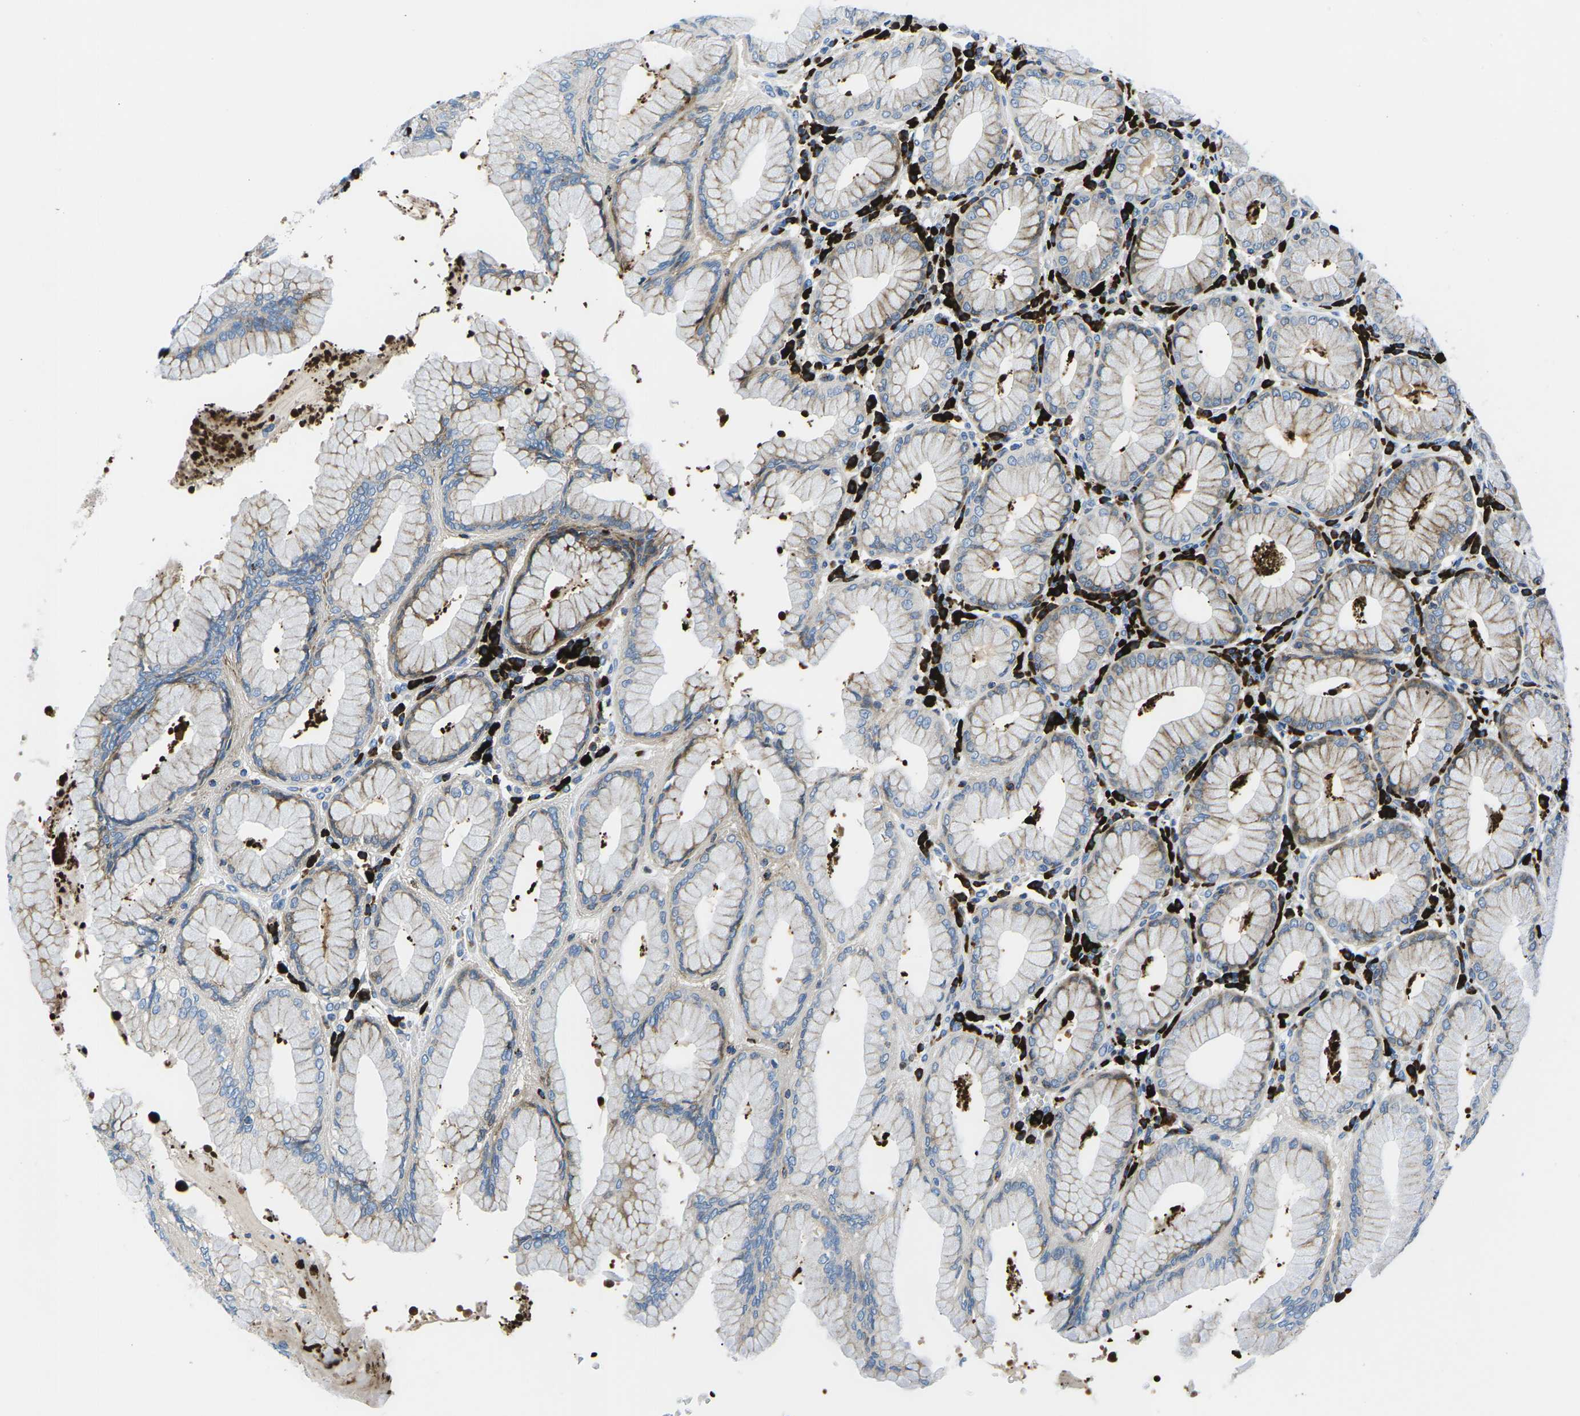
{"staining": {"intensity": "moderate", "quantity": ">75%", "location": "cytoplasmic/membranous"}, "tissue": "stomach", "cell_type": "Glandular cells", "image_type": "normal", "snomed": [{"axis": "morphology", "description": "Normal tissue, NOS"}, {"axis": "topography", "description": "Stomach"}, {"axis": "topography", "description": "Stomach, lower"}], "caption": "Stomach stained with IHC demonstrates moderate cytoplasmic/membranous expression in about >75% of glandular cells. The staining is performed using DAB brown chromogen to label protein expression. The nuclei are counter-stained blue using hematoxylin.", "gene": "MC4R", "patient": {"sex": "female", "age": 56}}